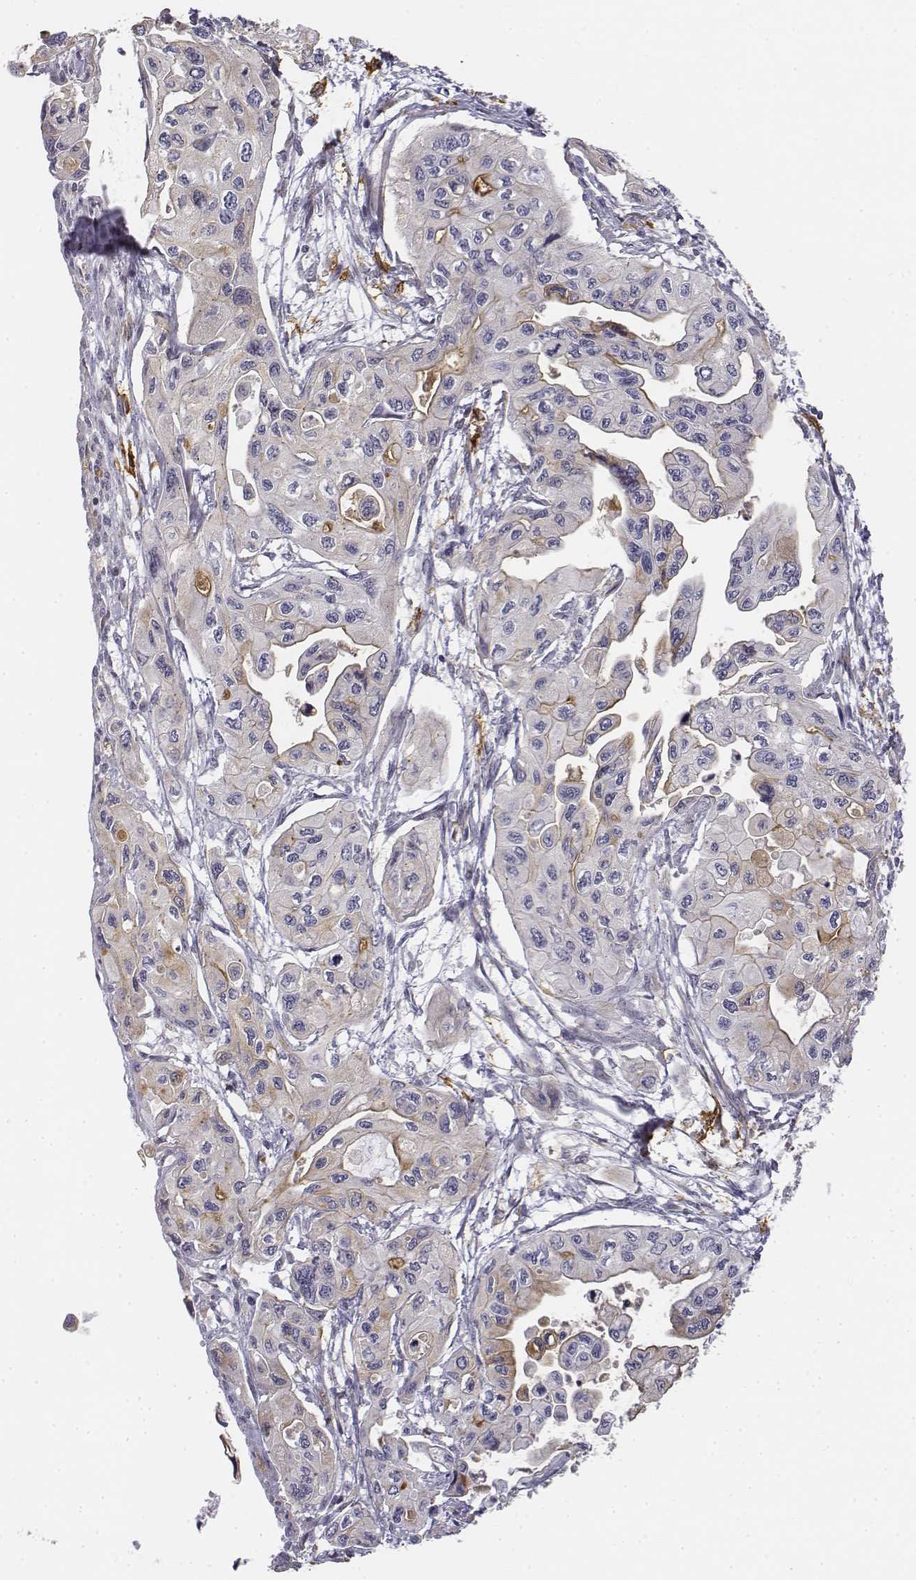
{"staining": {"intensity": "weak", "quantity": "<25%", "location": "cytoplasmic/membranous"}, "tissue": "pancreatic cancer", "cell_type": "Tumor cells", "image_type": "cancer", "snomed": [{"axis": "morphology", "description": "Adenocarcinoma, NOS"}, {"axis": "topography", "description": "Pancreas"}], "caption": "The histopathology image exhibits no significant expression in tumor cells of pancreatic cancer.", "gene": "CD14", "patient": {"sex": "female", "age": 76}}